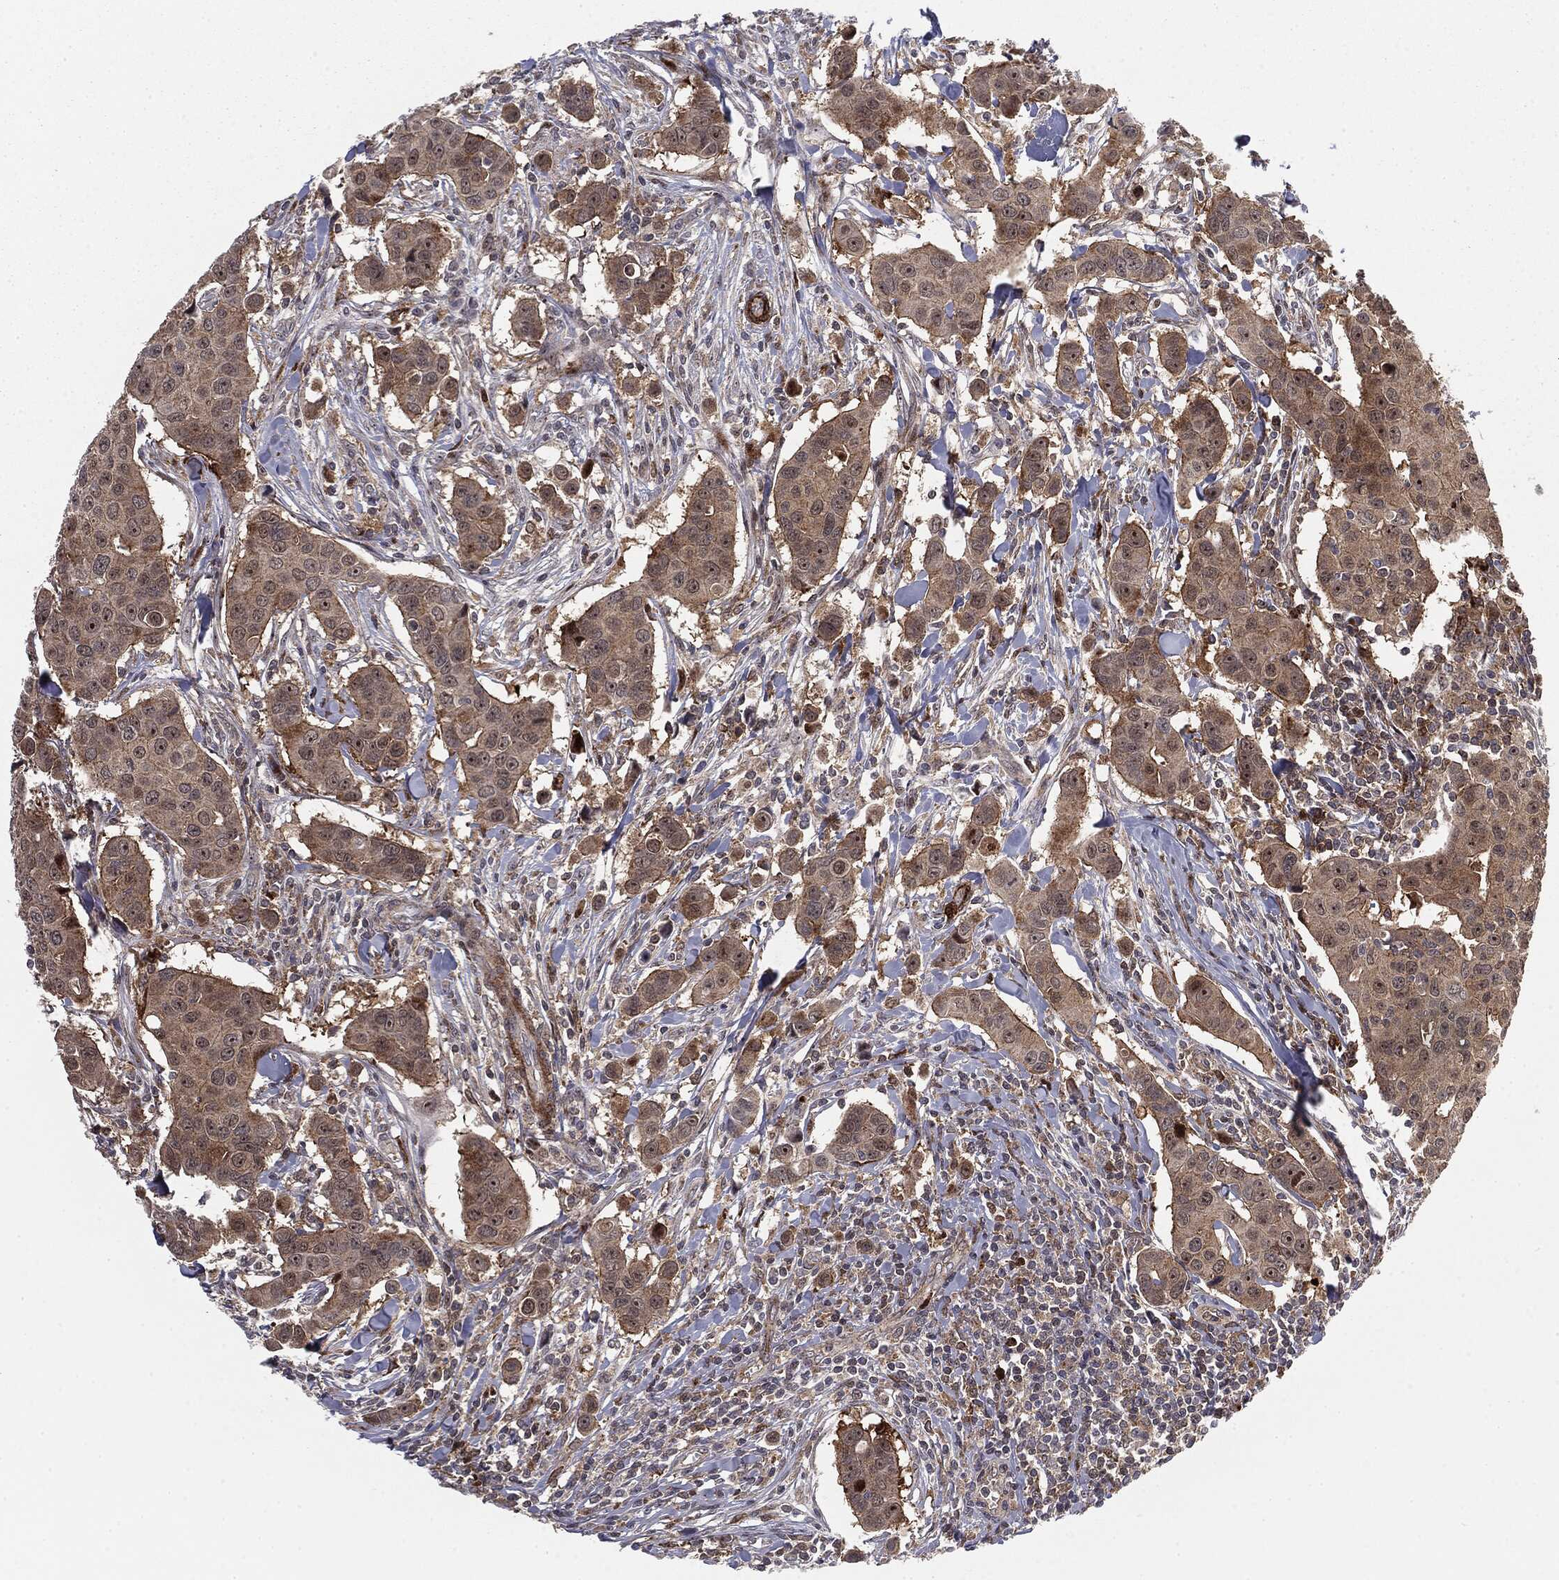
{"staining": {"intensity": "weak", "quantity": ">75%", "location": "cytoplasmic/membranous"}, "tissue": "breast cancer", "cell_type": "Tumor cells", "image_type": "cancer", "snomed": [{"axis": "morphology", "description": "Duct carcinoma"}, {"axis": "topography", "description": "Breast"}], "caption": "This is a photomicrograph of immunohistochemistry staining of intraductal carcinoma (breast), which shows weak expression in the cytoplasmic/membranous of tumor cells.", "gene": "PTEN", "patient": {"sex": "female", "age": 24}}